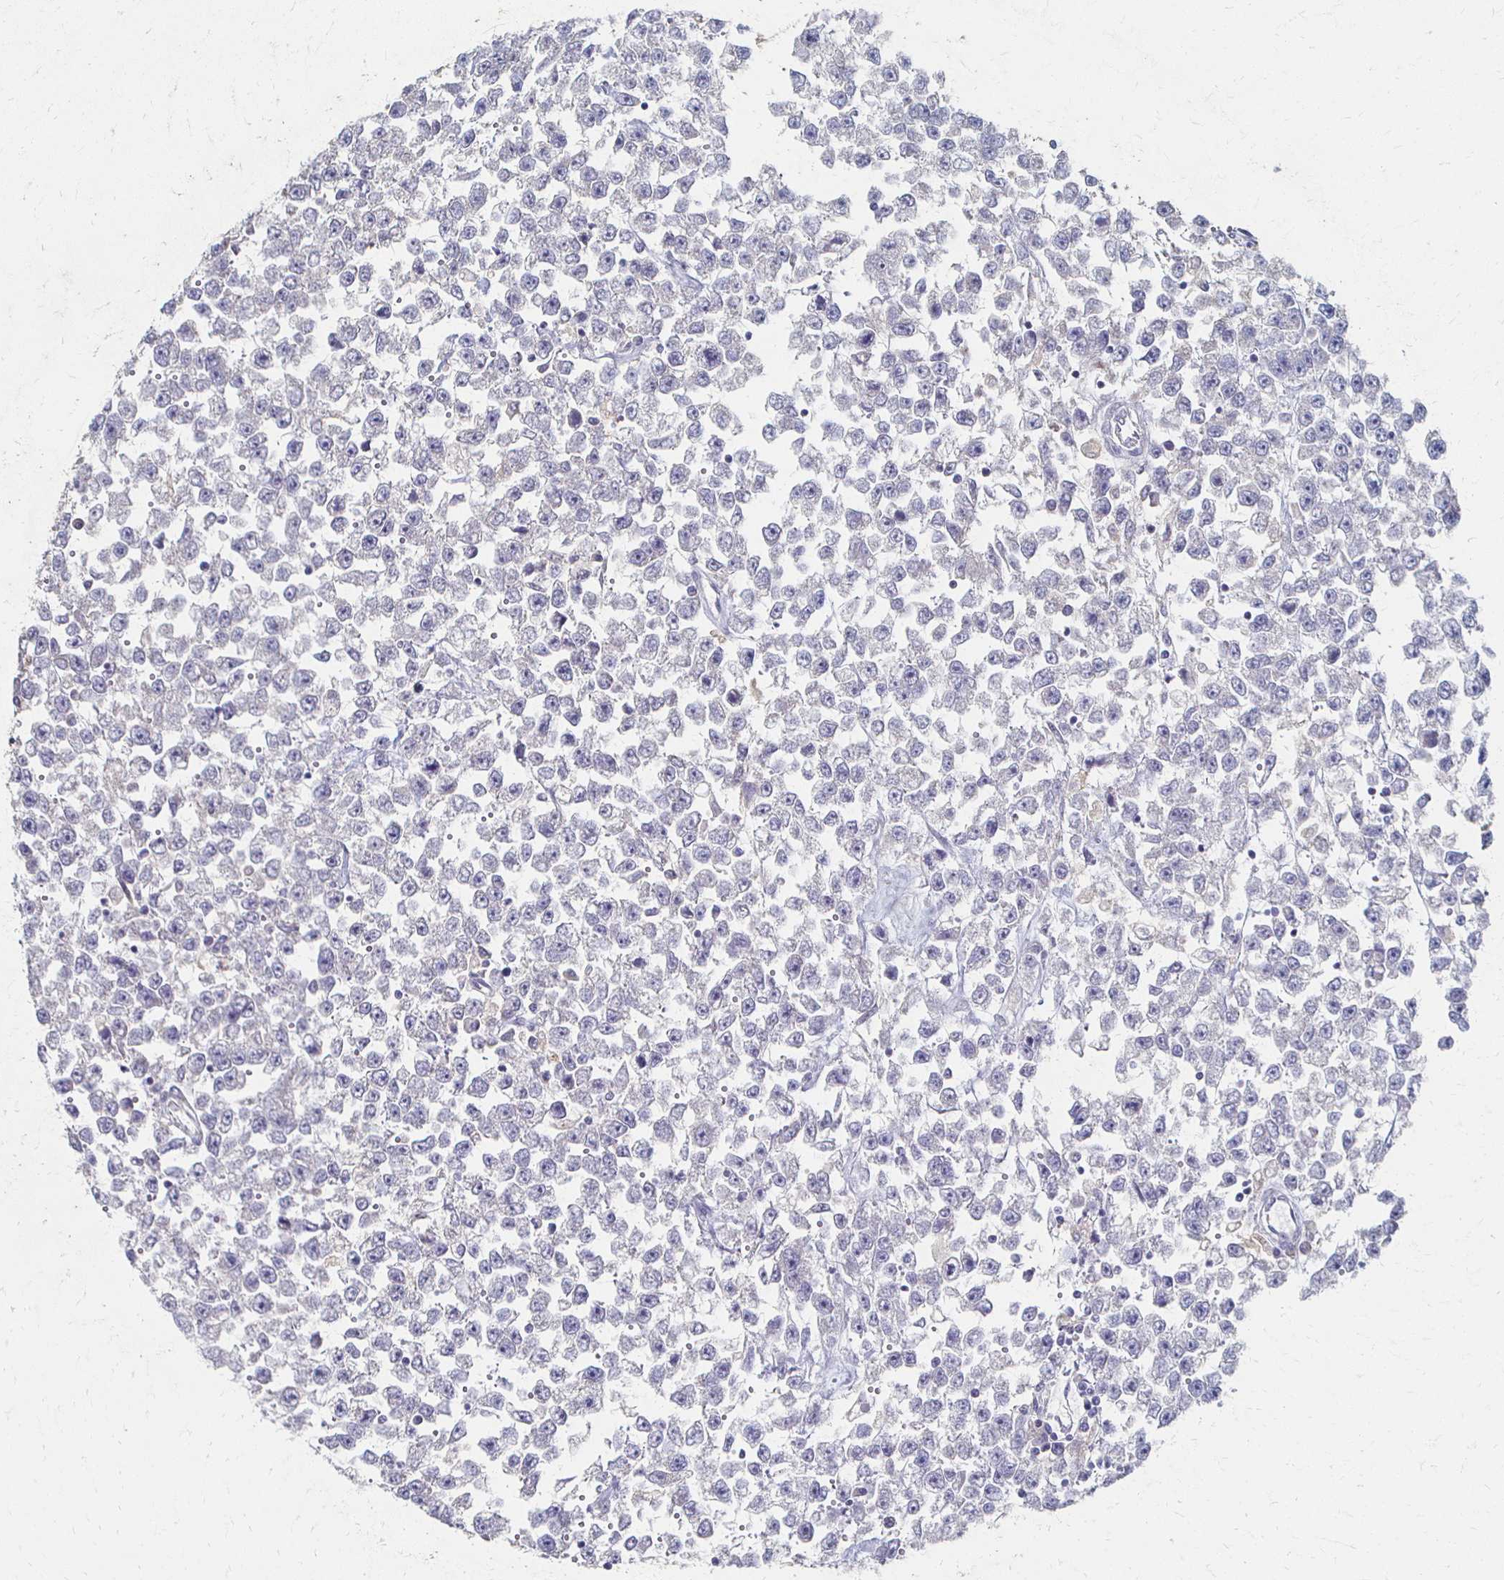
{"staining": {"intensity": "negative", "quantity": "none", "location": "none"}, "tissue": "testis cancer", "cell_type": "Tumor cells", "image_type": "cancer", "snomed": [{"axis": "morphology", "description": "Seminoma, NOS"}, {"axis": "topography", "description": "Testis"}], "caption": "High magnification brightfield microscopy of seminoma (testis) stained with DAB (3,3'-diaminobenzidine) (brown) and counterstained with hematoxylin (blue): tumor cells show no significant positivity. Brightfield microscopy of immunohistochemistry (IHC) stained with DAB (3,3'-diaminobenzidine) (brown) and hematoxylin (blue), captured at high magnification.", "gene": "CX3CR1", "patient": {"sex": "male", "age": 34}}